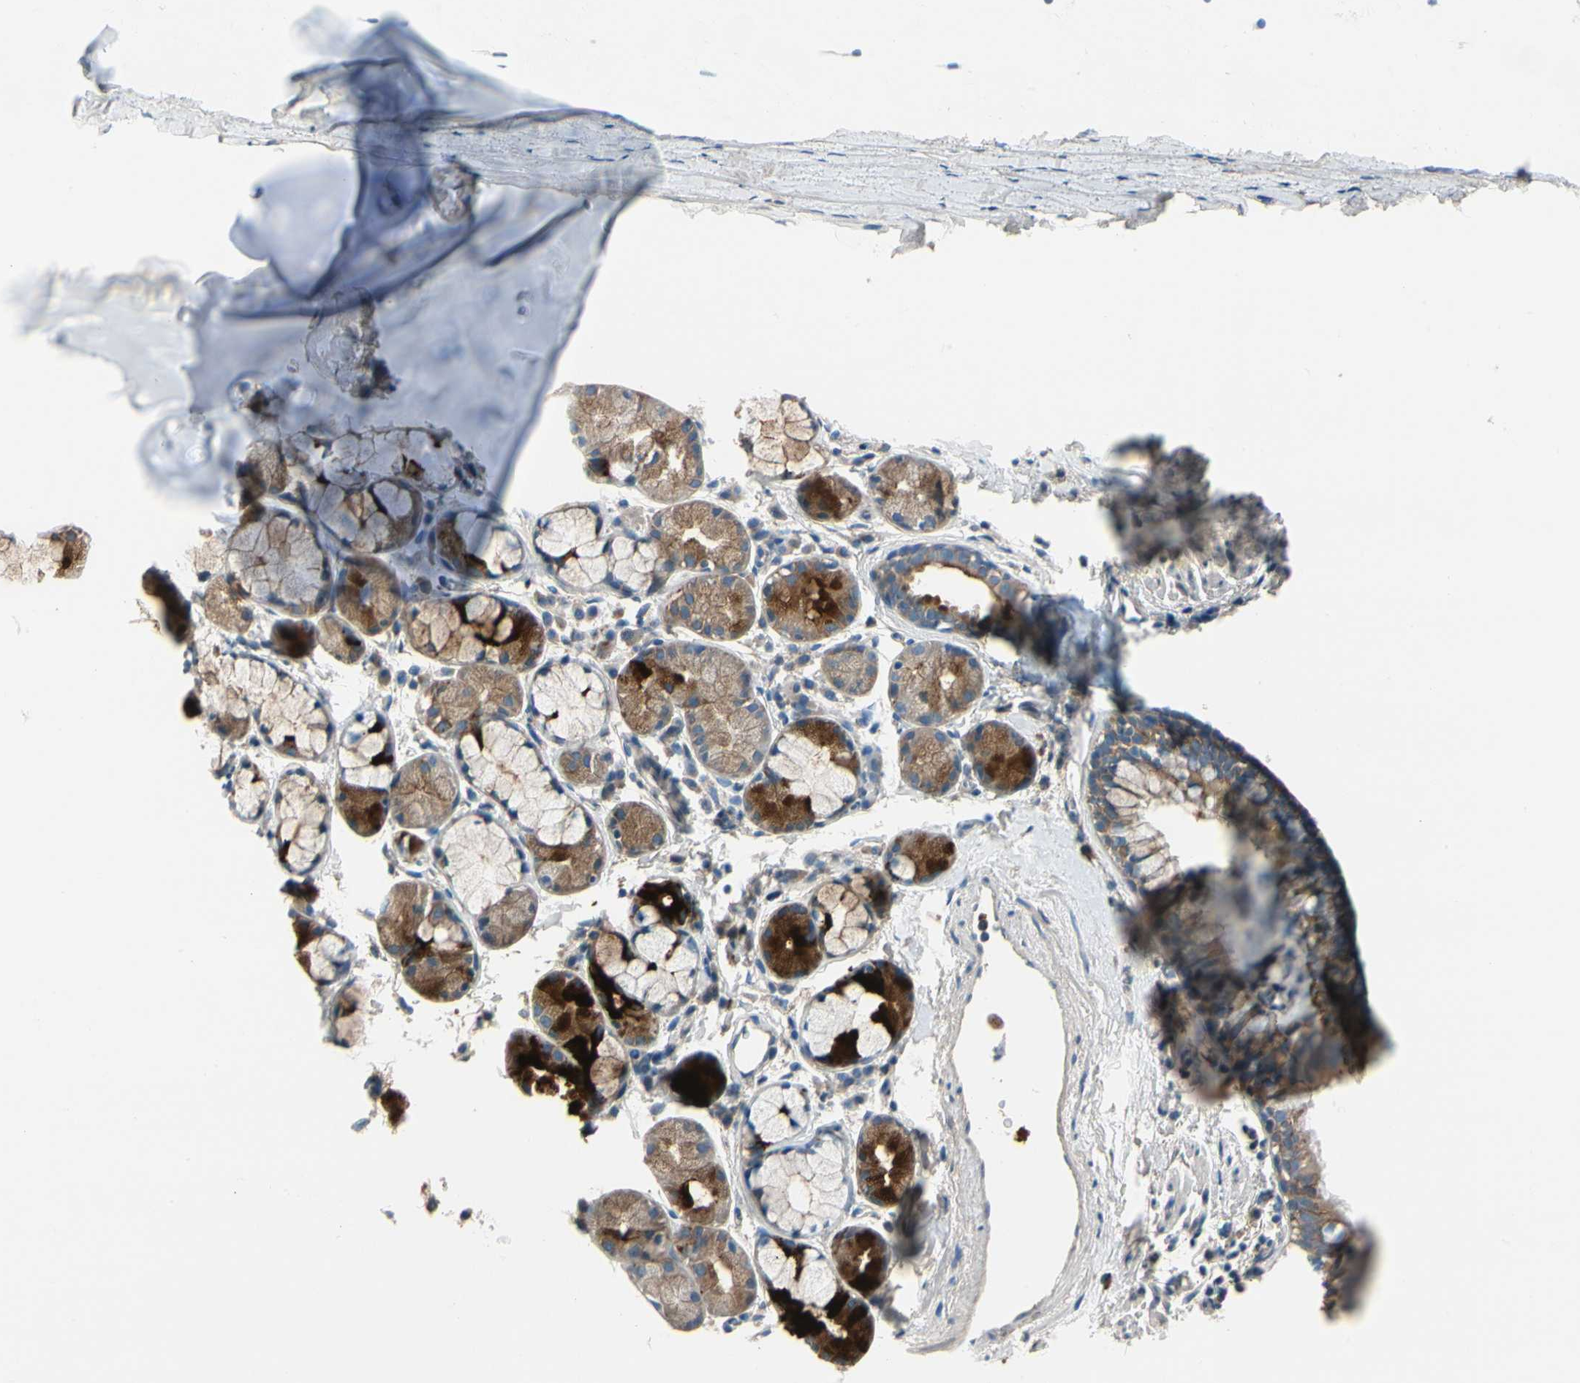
{"staining": {"intensity": "moderate", "quantity": ">75%", "location": "cytoplasmic/membranous"}, "tissue": "bronchus", "cell_type": "Respiratory epithelial cells", "image_type": "normal", "snomed": [{"axis": "morphology", "description": "Normal tissue, NOS"}, {"axis": "morphology", "description": "Malignant melanoma, Metastatic site"}, {"axis": "topography", "description": "Bronchus"}, {"axis": "topography", "description": "Lung"}], "caption": "Respiratory epithelial cells demonstrate moderate cytoplasmic/membranous positivity in about >75% of cells in unremarkable bronchus.", "gene": "HJURP", "patient": {"sex": "male", "age": 64}}